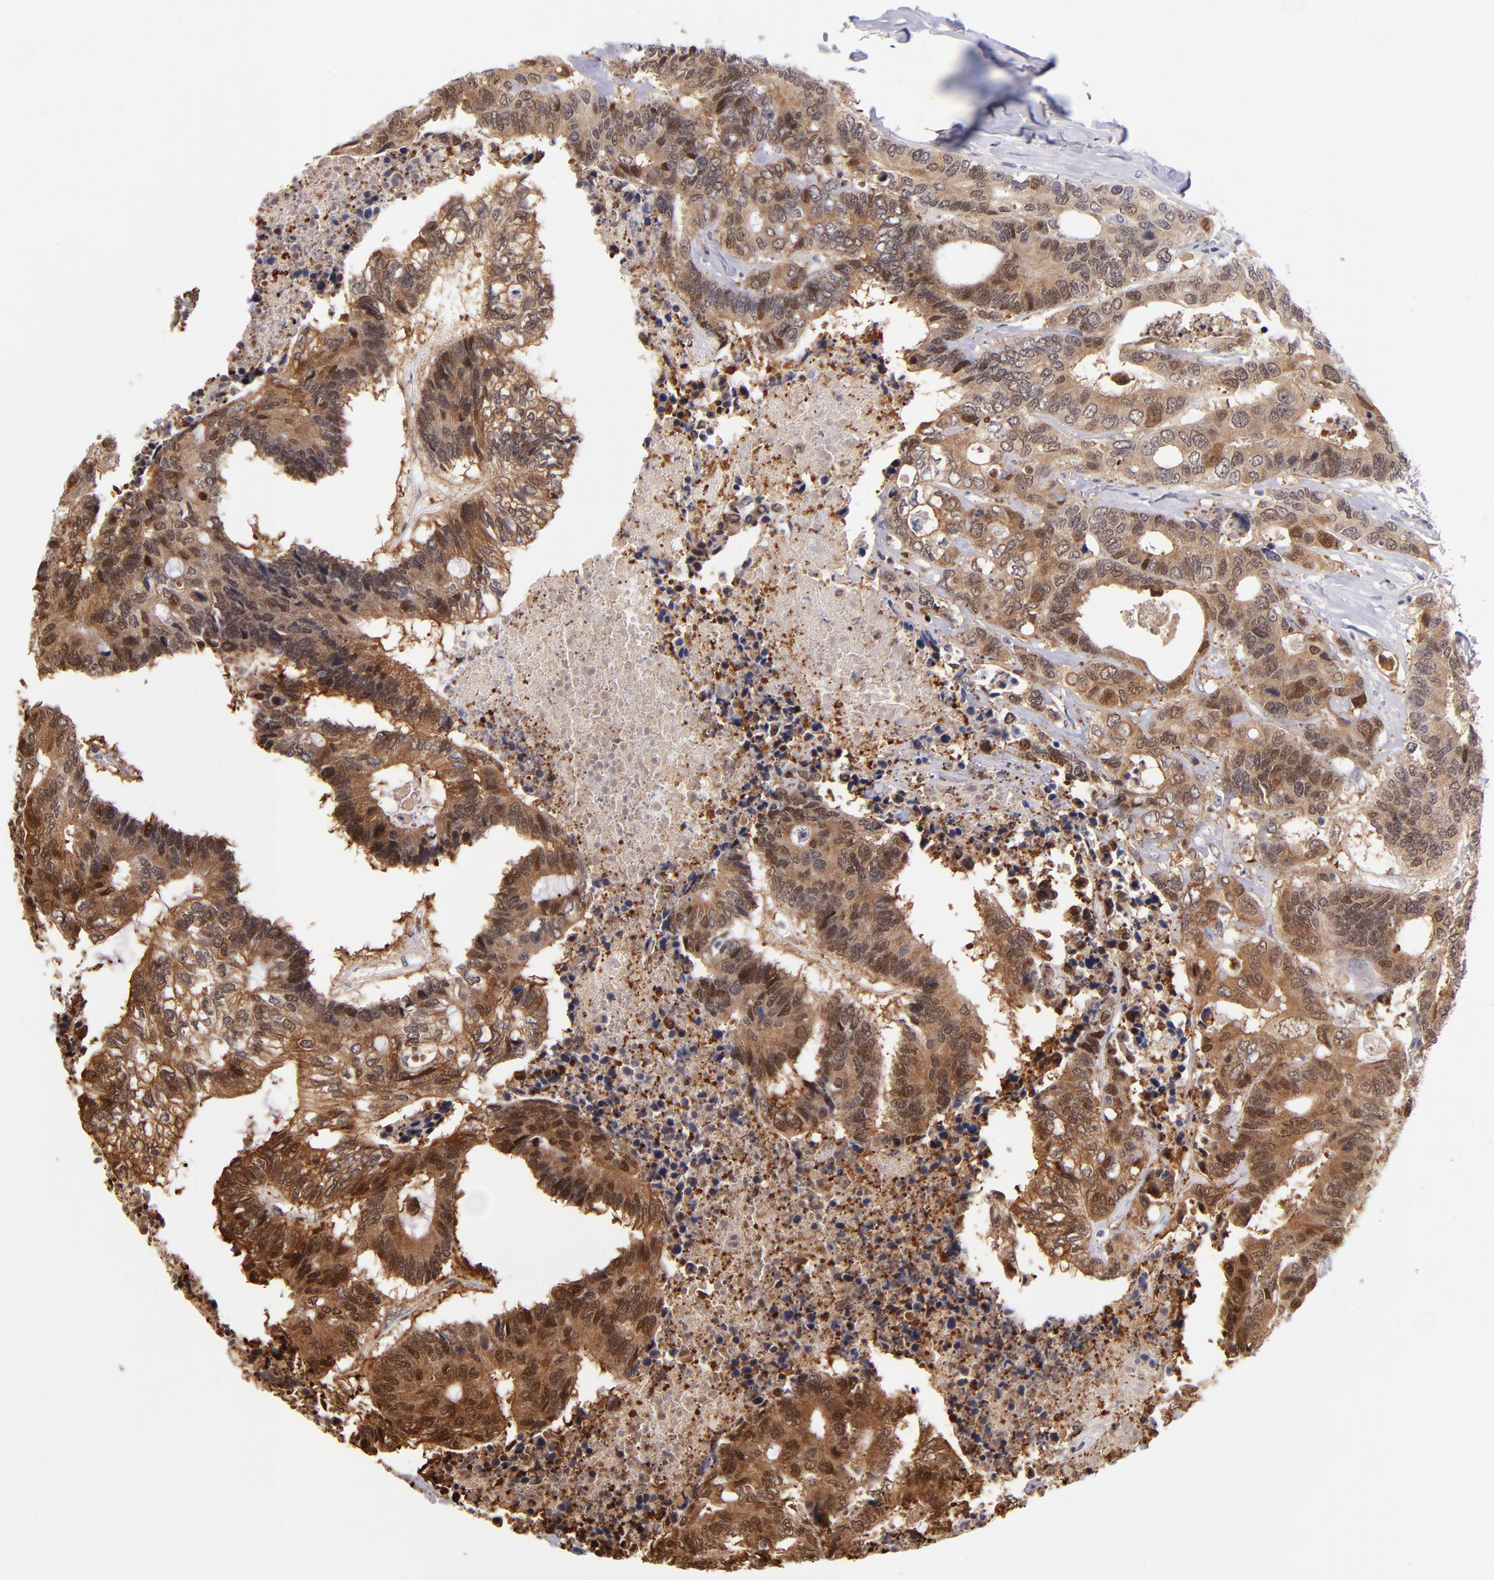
{"staining": {"intensity": "strong", "quantity": ">75%", "location": "cytoplasmic/membranous,nuclear"}, "tissue": "colorectal cancer", "cell_type": "Tumor cells", "image_type": "cancer", "snomed": [{"axis": "morphology", "description": "Adenocarcinoma, NOS"}, {"axis": "topography", "description": "Rectum"}], "caption": "A brown stain shows strong cytoplasmic/membranous and nuclear staining of a protein in human colorectal cancer tumor cells. The staining is performed using DAB brown chromogen to label protein expression. The nuclei are counter-stained blue using hematoxylin.", "gene": "YWHAB", "patient": {"sex": "male", "age": 55}}